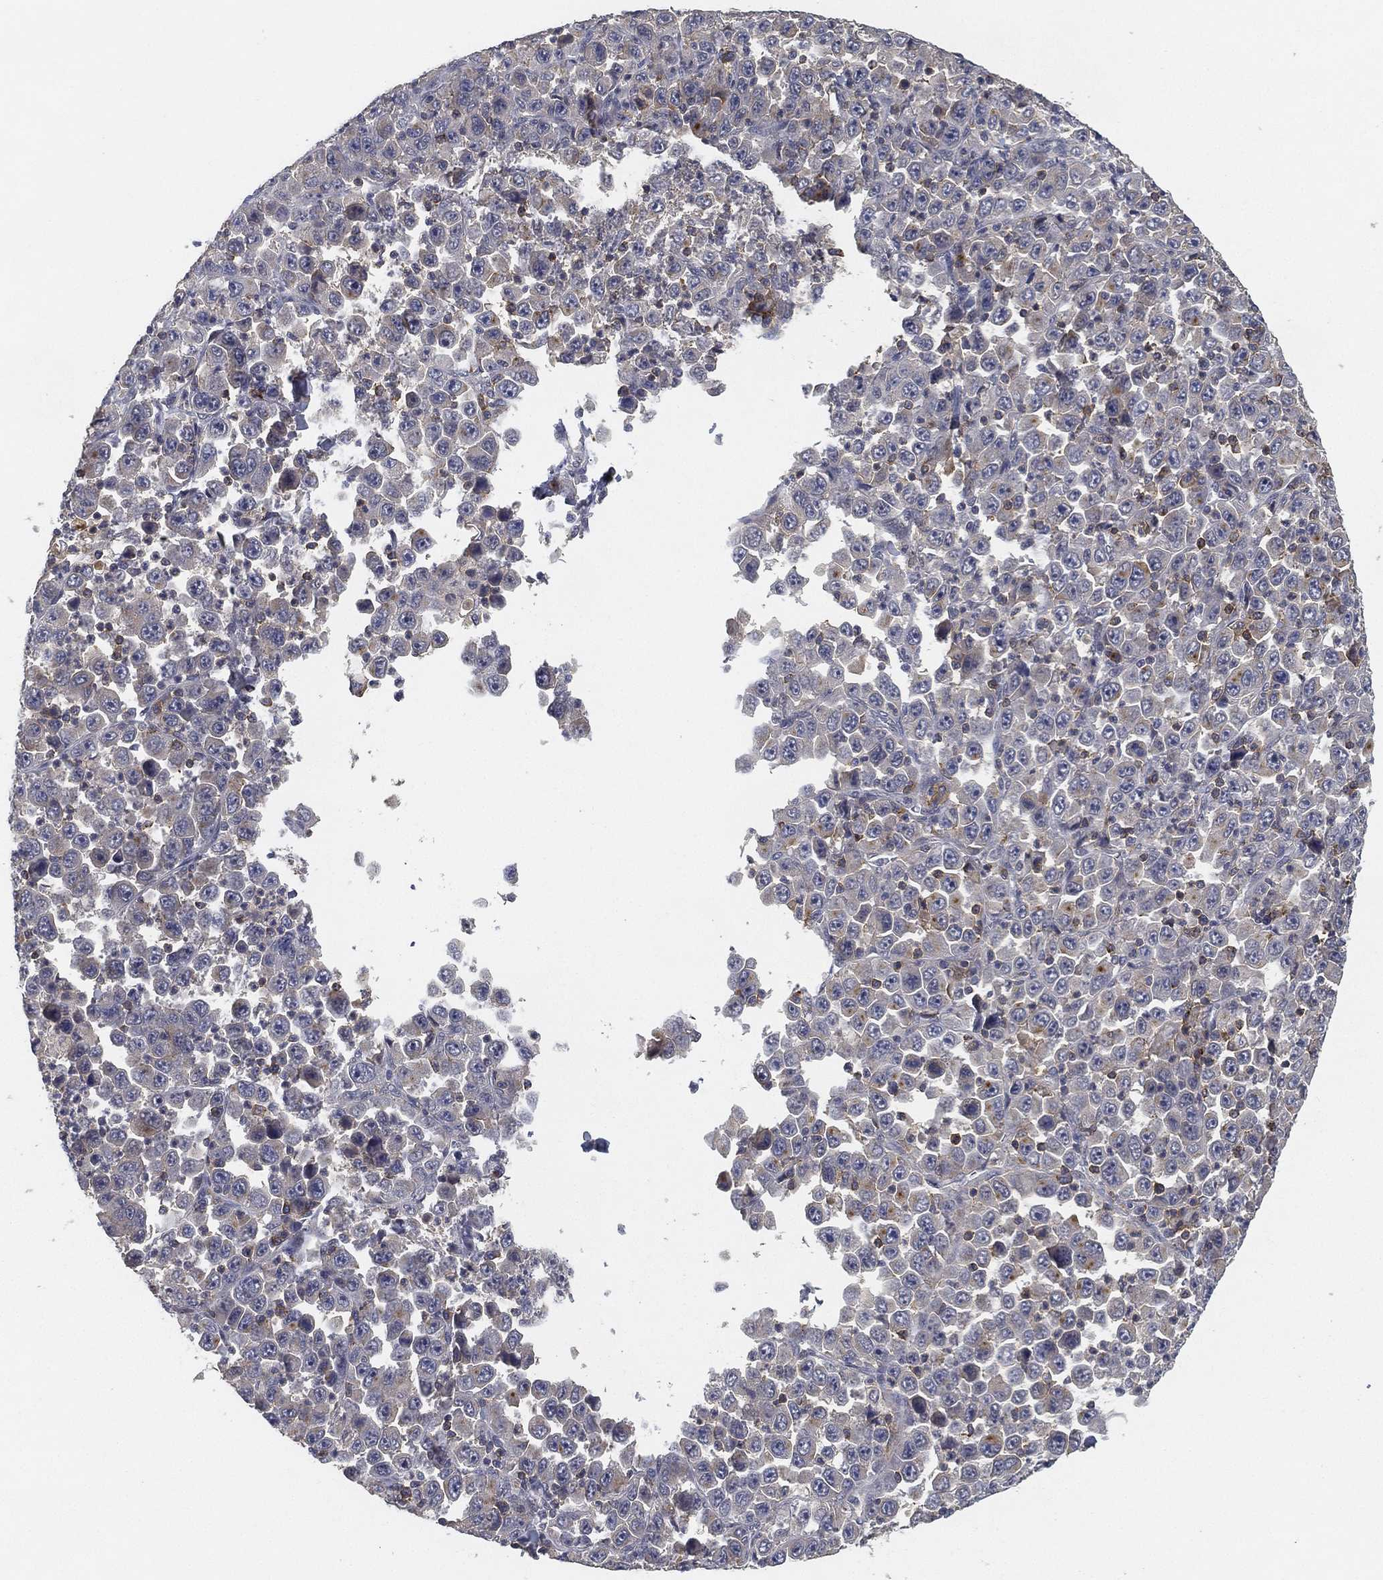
{"staining": {"intensity": "negative", "quantity": "none", "location": "none"}, "tissue": "stomach cancer", "cell_type": "Tumor cells", "image_type": "cancer", "snomed": [{"axis": "morphology", "description": "Normal tissue, NOS"}, {"axis": "morphology", "description": "Adenocarcinoma, NOS"}, {"axis": "topography", "description": "Stomach, upper"}, {"axis": "topography", "description": "Stomach"}], "caption": "A micrograph of human adenocarcinoma (stomach) is negative for staining in tumor cells.", "gene": "CFAP251", "patient": {"sex": "male", "age": 59}}